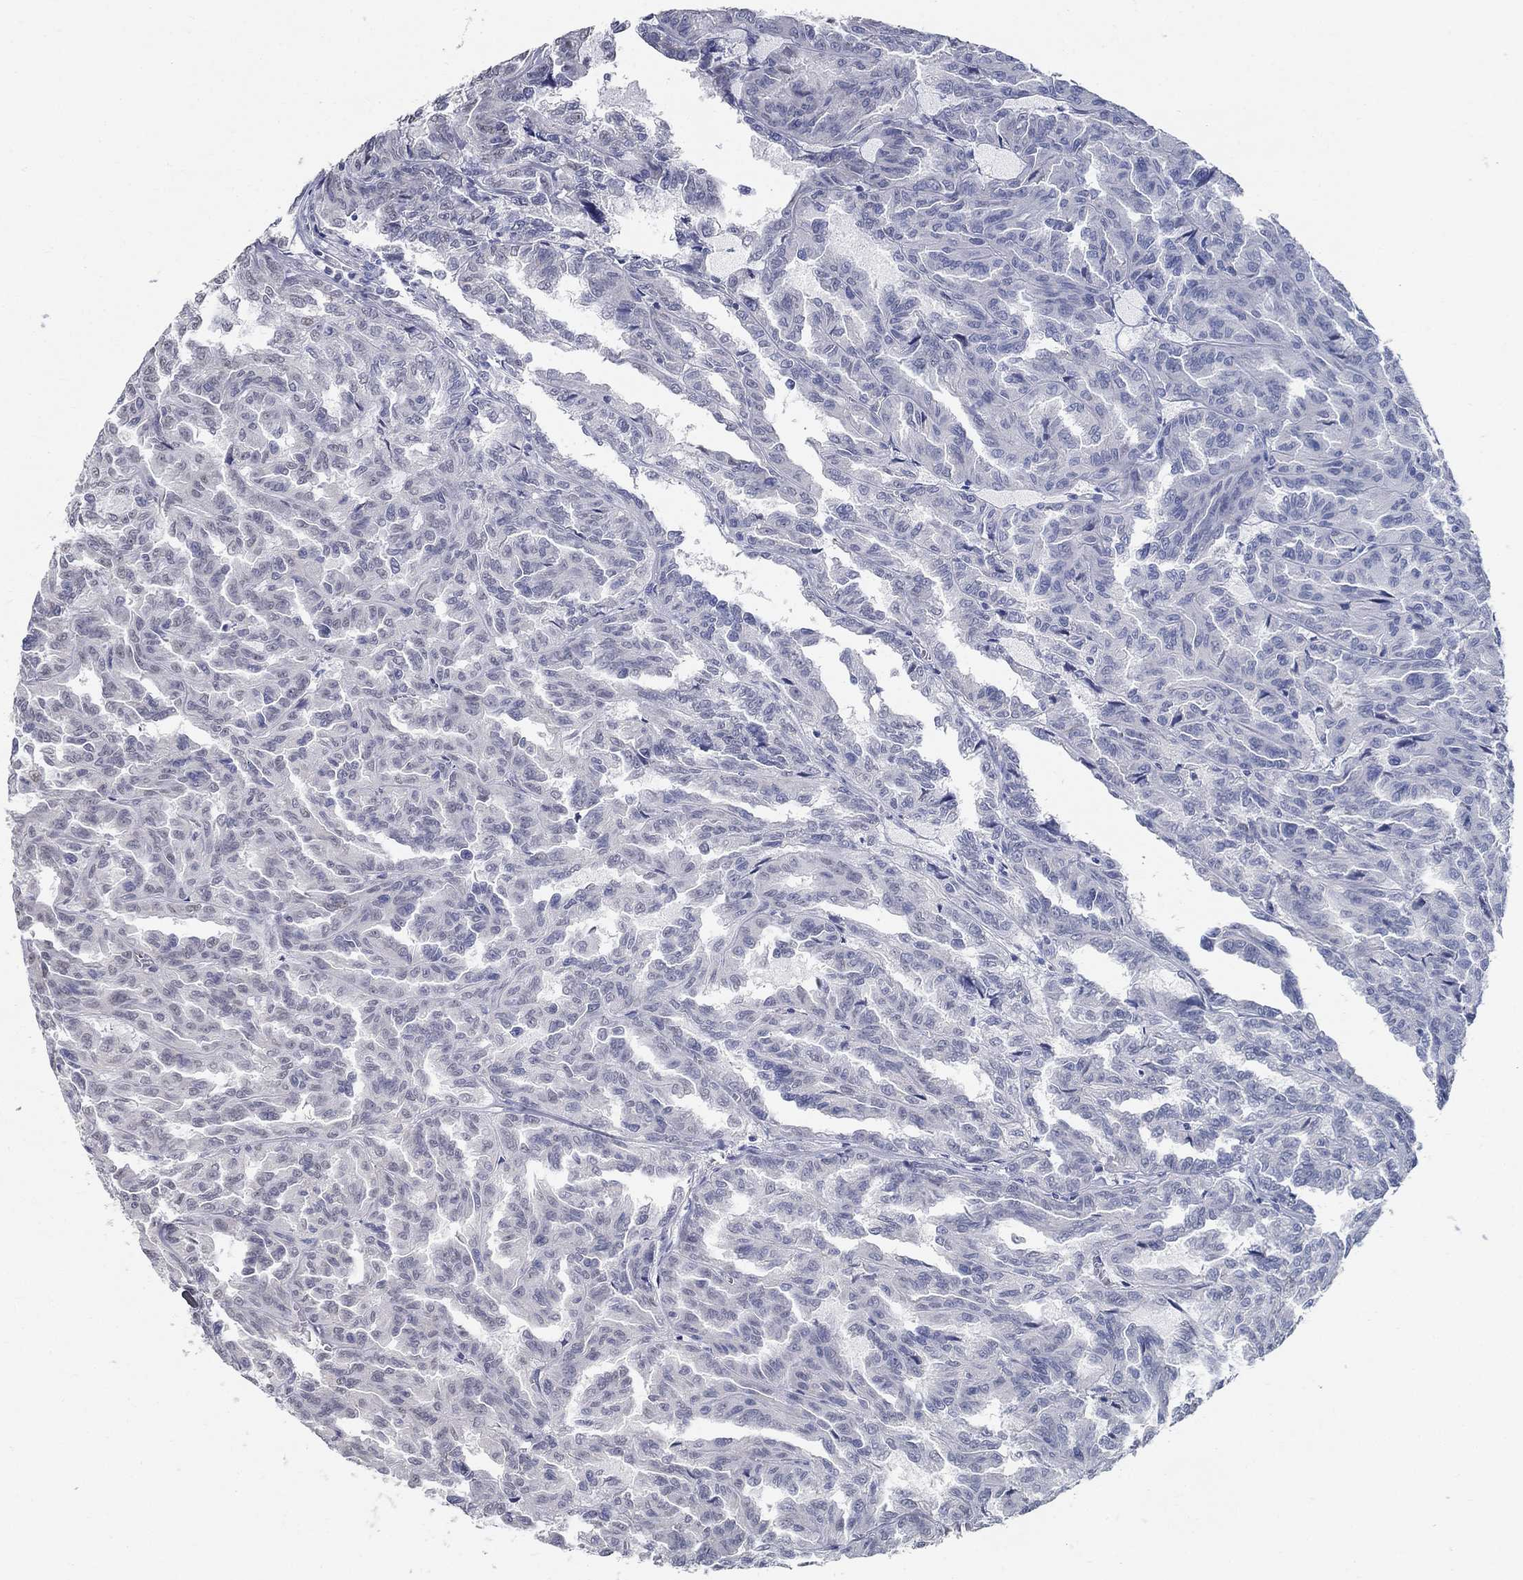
{"staining": {"intensity": "negative", "quantity": "none", "location": "none"}, "tissue": "renal cancer", "cell_type": "Tumor cells", "image_type": "cancer", "snomed": [{"axis": "morphology", "description": "Adenocarcinoma, NOS"}, {"axis": "topography", "description": "Kidney"}], "caption": "DAB (3,3'-diaminobenzidine) immunohistochemical staining of adenocarcinoma (renal) displays no significant positivity in tumor cells. (Brightfield microscopy of DAB IHC at high magnification).", "gene": "GUCA1A", "patient": {"sex": "male", "age": 79}}